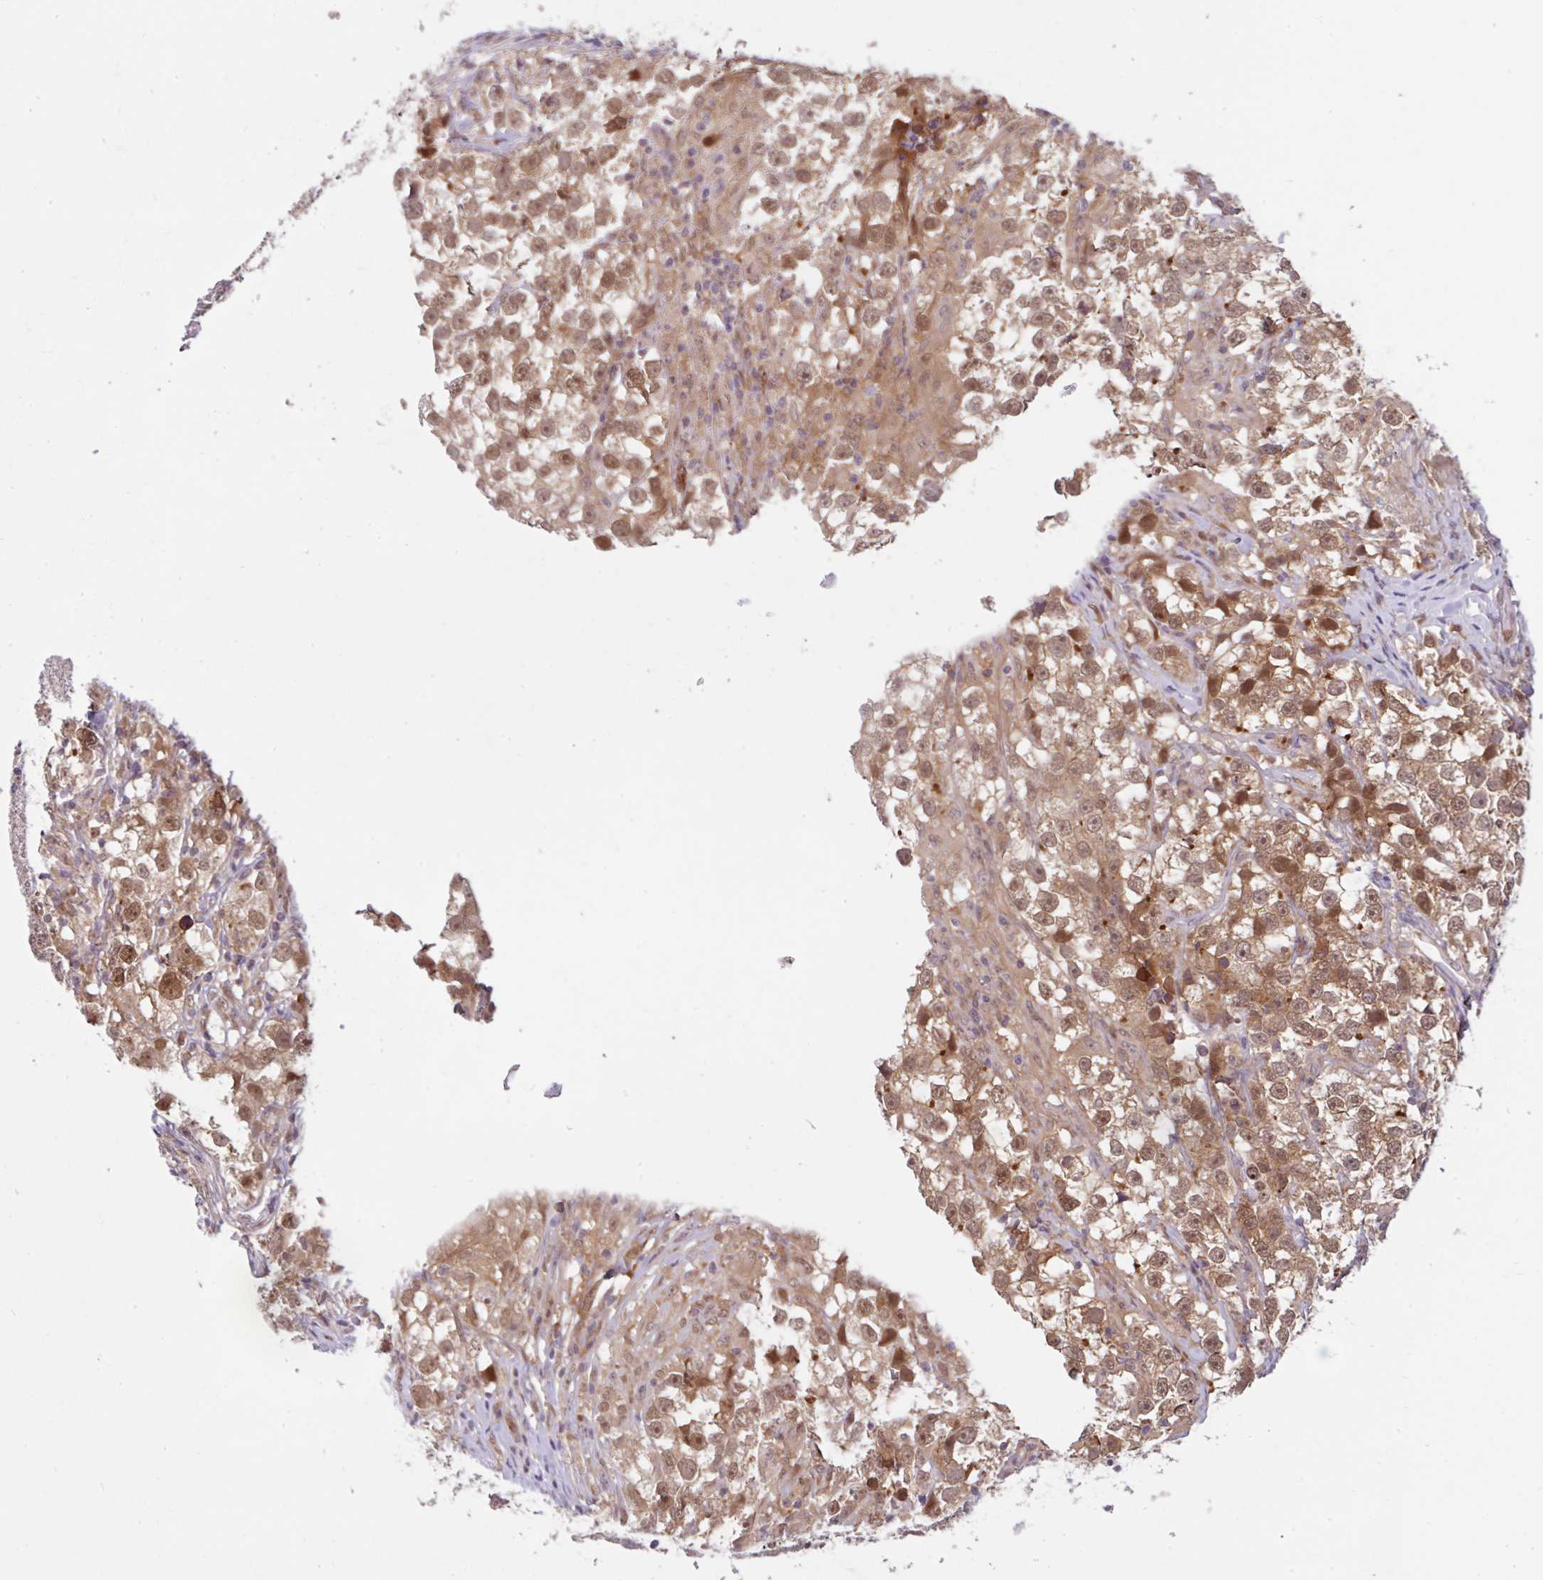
{"staining": {"intensity": "moderate", "quantity": ">75%", "location": "cytoplasmic/membranous,nuclear"}, "tissue": "testis cancer", "cell_type": "Tumor cells", "image_type": "cancer", "snomed": [{"axis": "morphology", "description": "Seminoma, NOS"}, {"axis": "topography", "description": "Testis"}], "caption": "A brown stain labels moderate cytoplasmic/membranous and nuclear staining of a protein in testis cancer tumor cells.", "gene": "HMBS", "patient": {"sex": "male", "age": 46}}